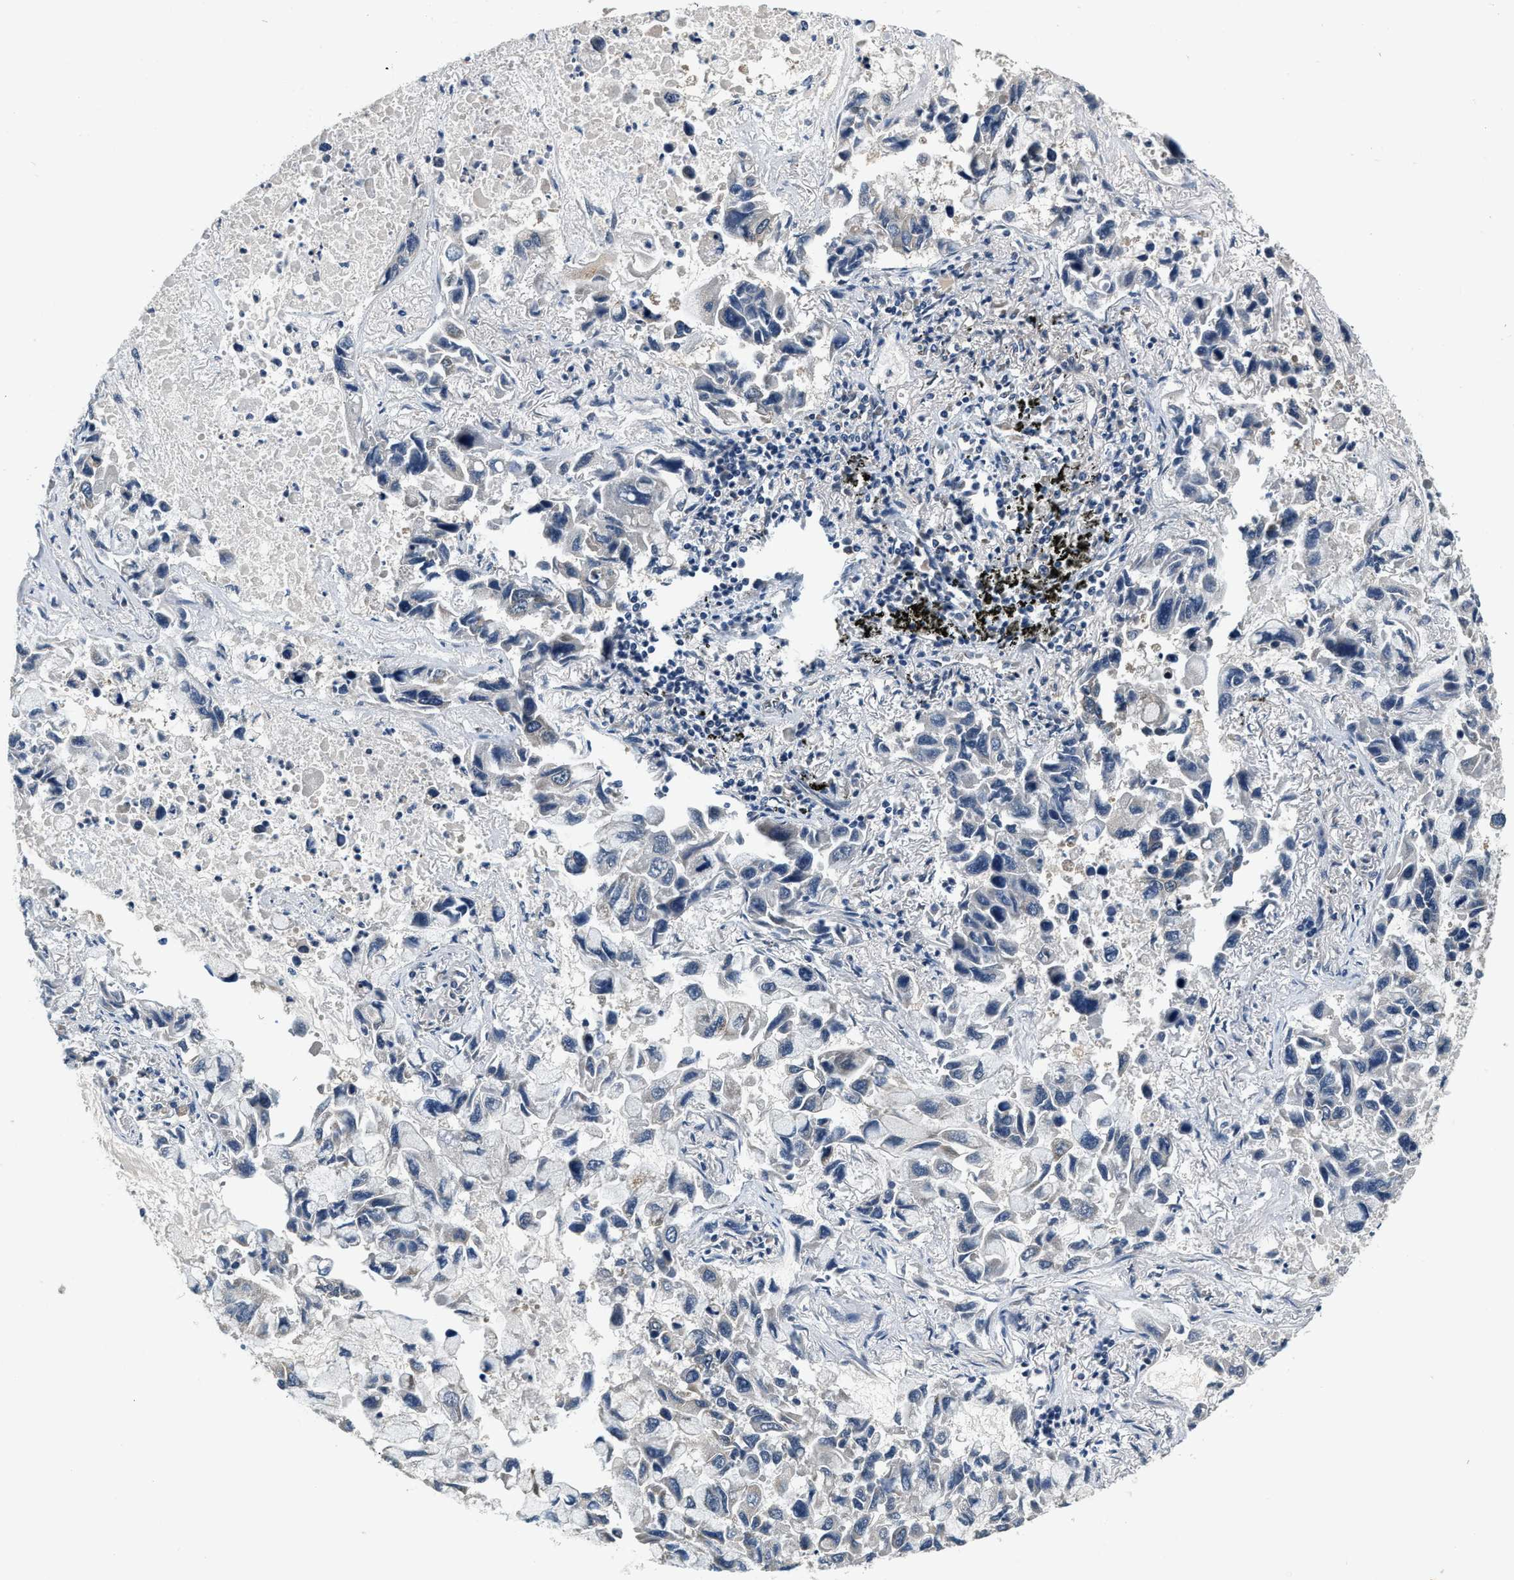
{"staining": {"intensity": "negative", "quantity": "none", "location": "none"}, "tissue": "lung cancer", "cell_type": "Tumor cells", "image_type": "cancer", "snomed": [{"axis": "morphology", "description": "Adenocarcinoma, NOS"}, {"axis": "topography", "description": "Lung"}], "caption": "Adenocarcinoma (lung) was stained to show a protein in brown. There is no significant expression in tumor cells.", "gene": "YAE1", "patient": {"sex": "male", "age": 64}}